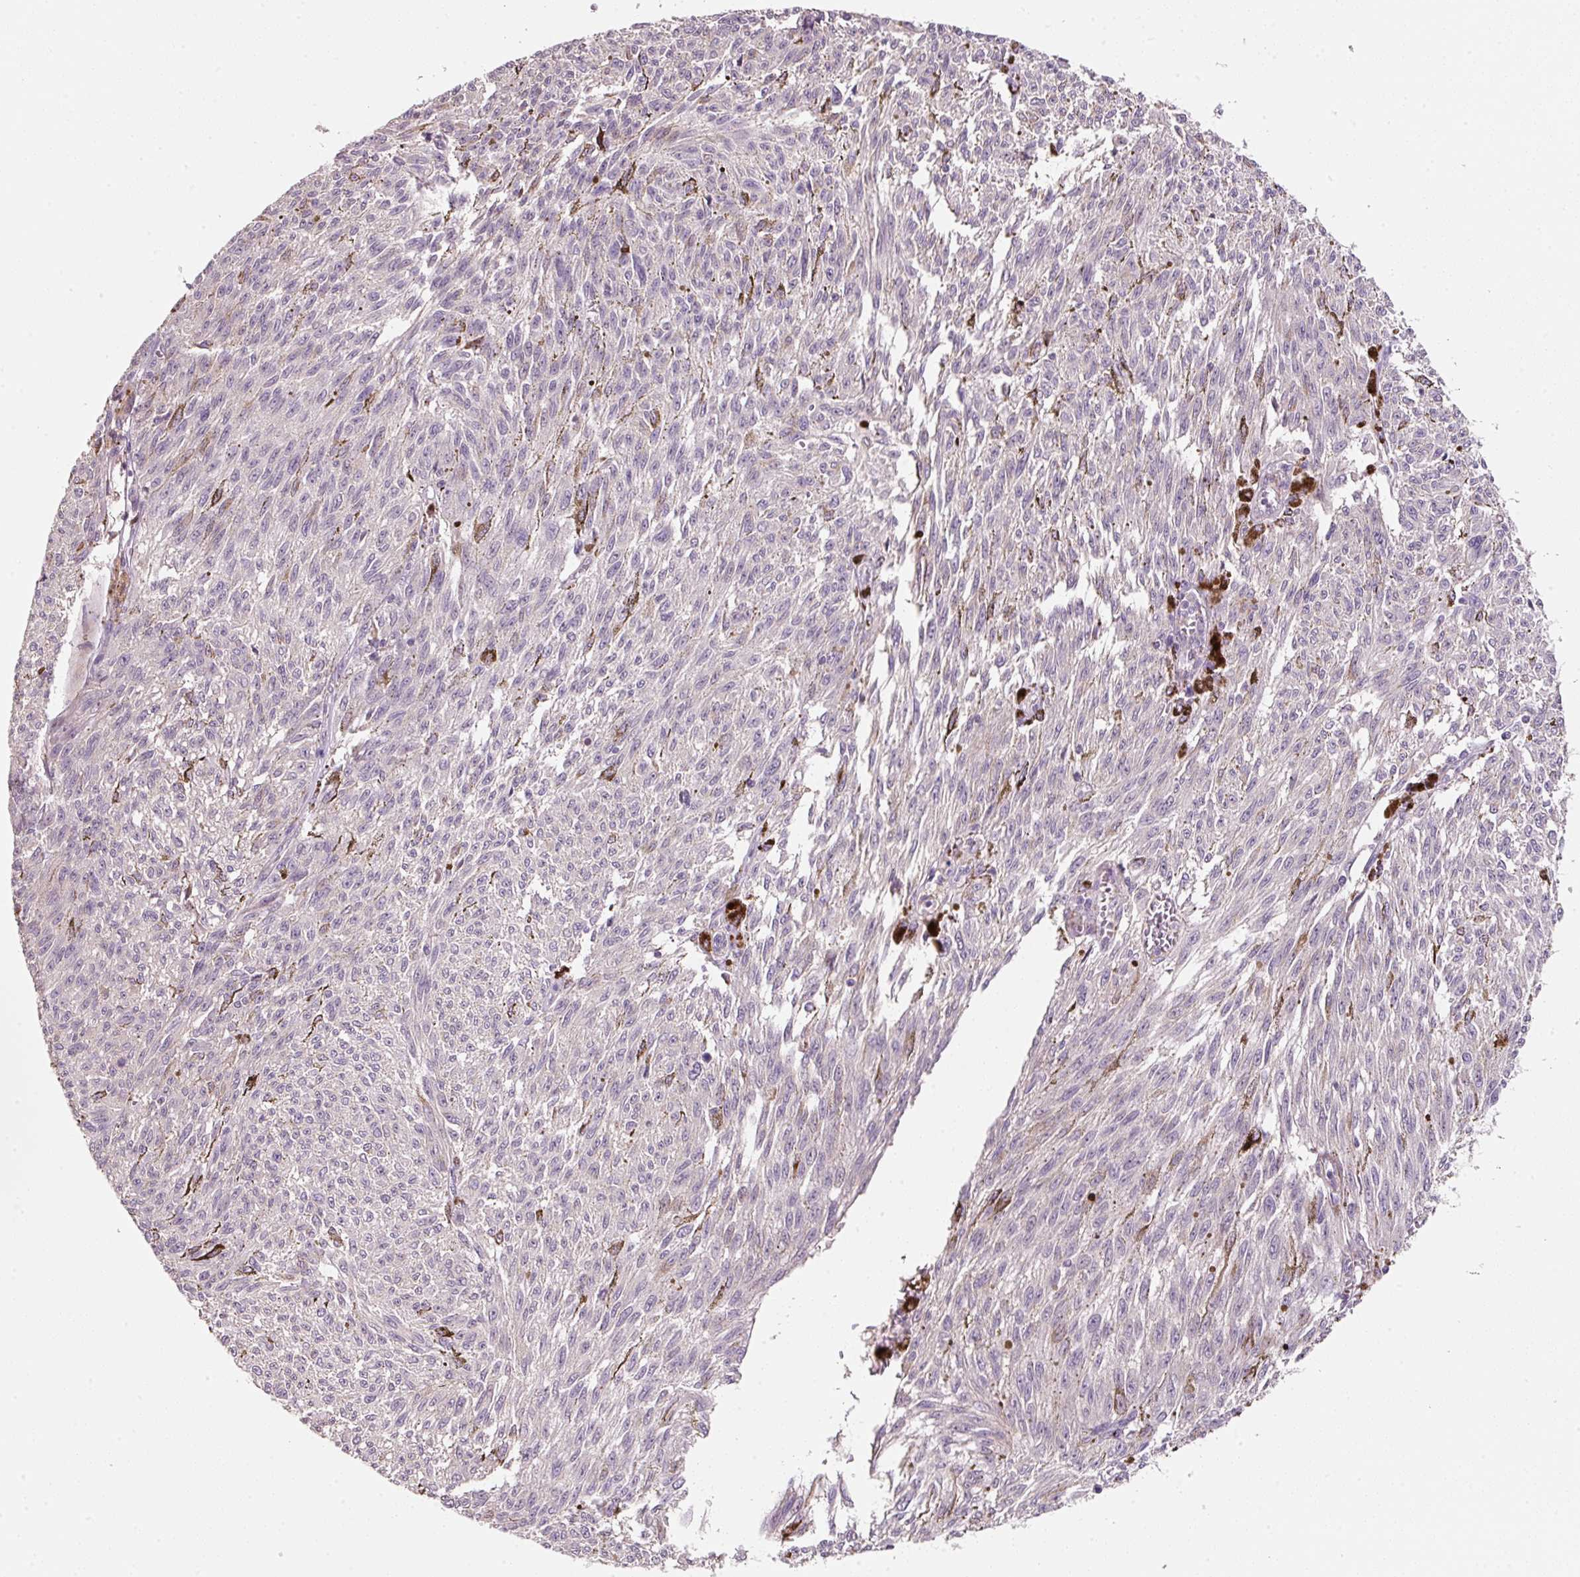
{"staining": {"intensity": "negative", "quantity": "none", "location": "none"}, "tissue": "melanoma", "cell_type": "Tumor cells", "image_type": "cancer", "snomed": [{"axis": "morphology", "description": "Malignant melanoma, NOS"}, {"axis": "topography", "description": "Skin"}], "caption": "The micrograph reveals no staining of tumor cells in melanoma. Brightfield microscopy of immunohistochemistry stained with DAB (brown) and hematoxylin (blue), captured at high magnification.", "gene": "TIRAP", "patient": {"sex": "female", "age": 72}}